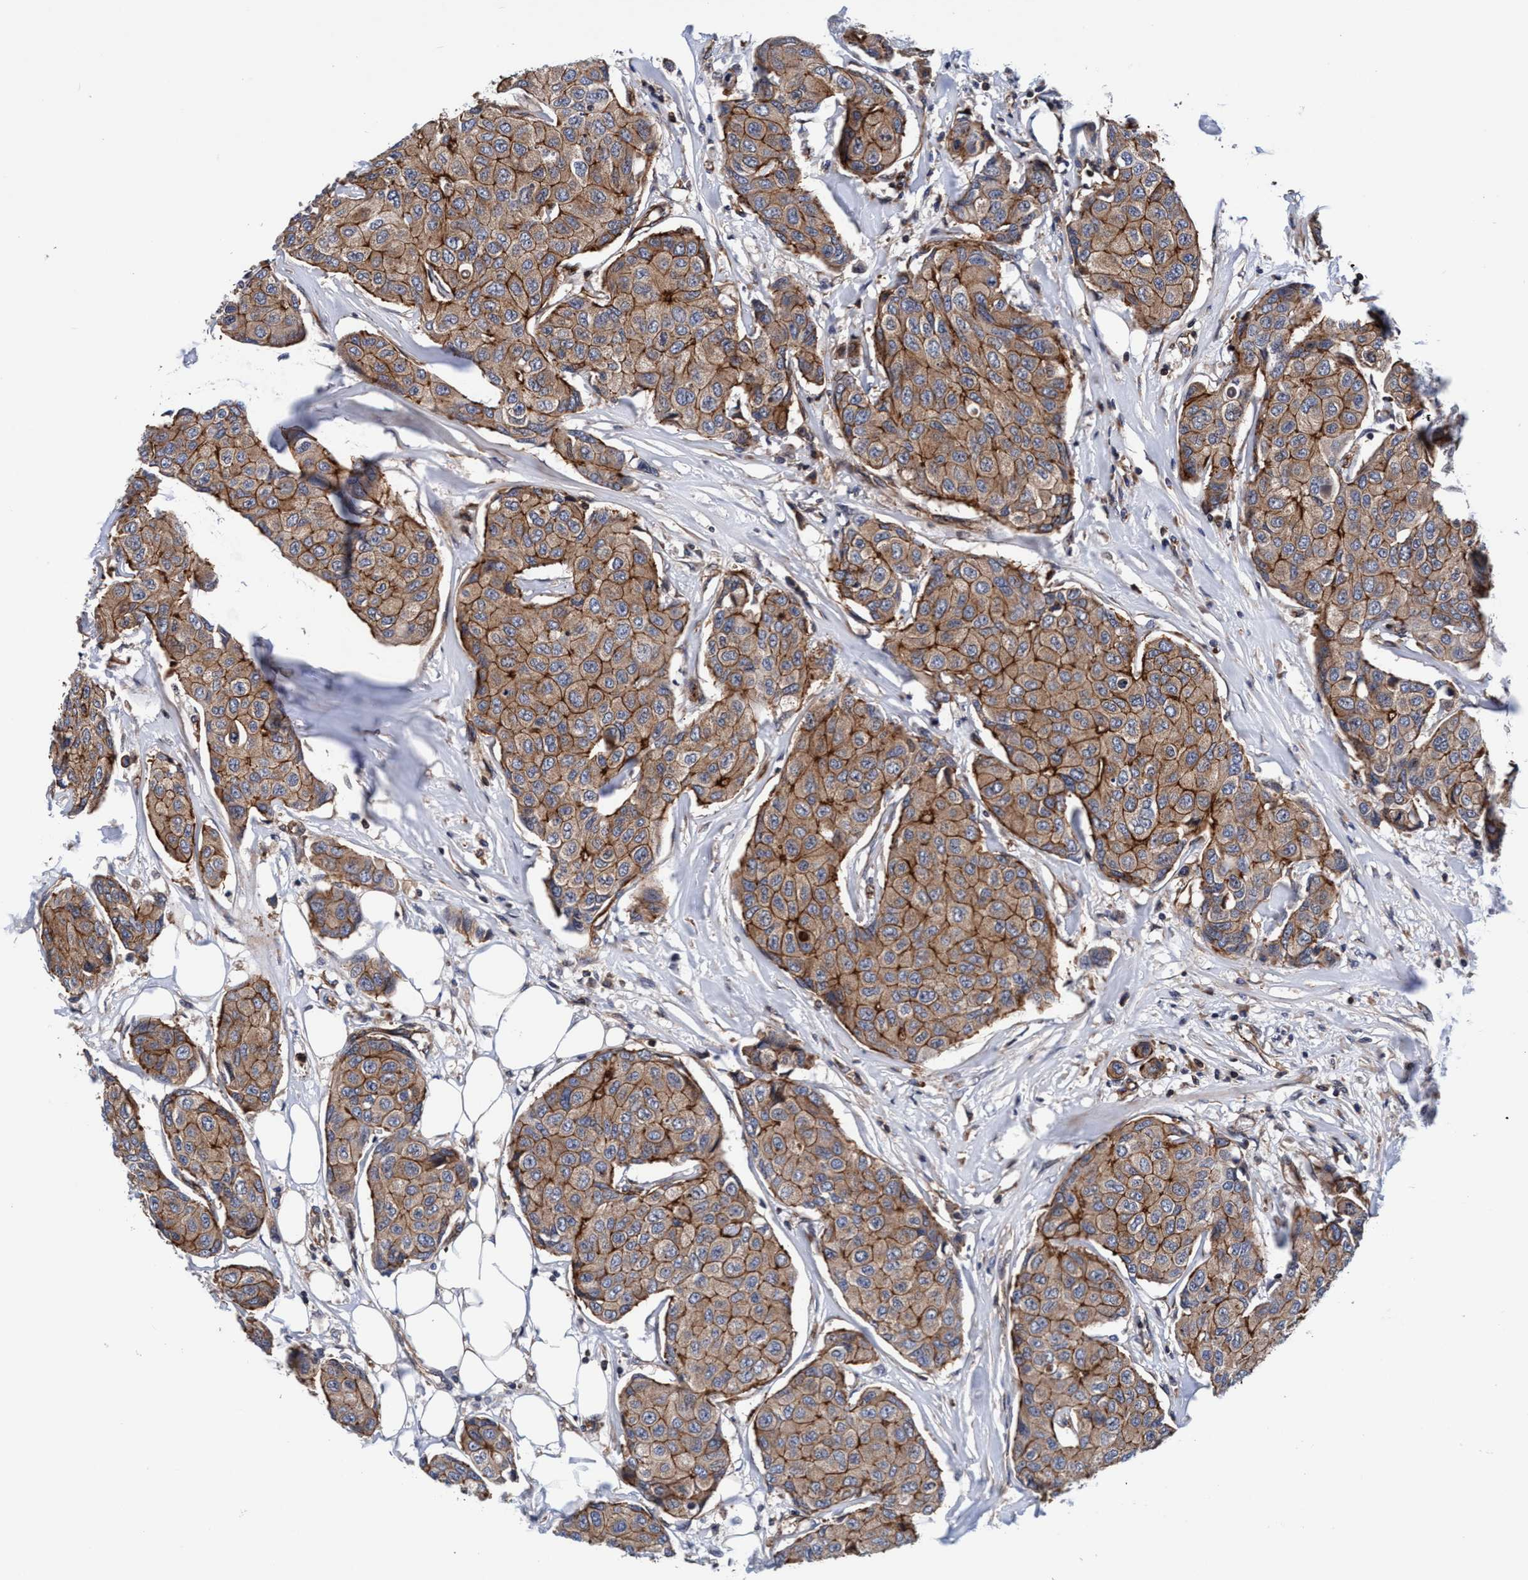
{"staining": {"intensity": "moderate", "quantity": ">75%", "location": "cytoplasmic/membranous"}, "tissue": "breast cancer", "cell_type": "Tumor cells", "image_type": "cancer", "snomed": [{"axis": "morphology", "description": "Duct carcinoma"}, {"axis": "topography", "description": "Breast"}], "caption": "Immunohistochemistry staining of intraductal carcinoma (breast), which reveals medium levels of moderate cytoplasmic/membranous staining in approximately >75% of tumor cells indicating moderate cytoplasmic/membranous protein positivity. The staining was performed using DAB (brown) for protein detection and nuclei were counterstained in hematoxylin (blue).", "gene": "MCM3AP", "patient": {"sex": "female", "age": 80}}